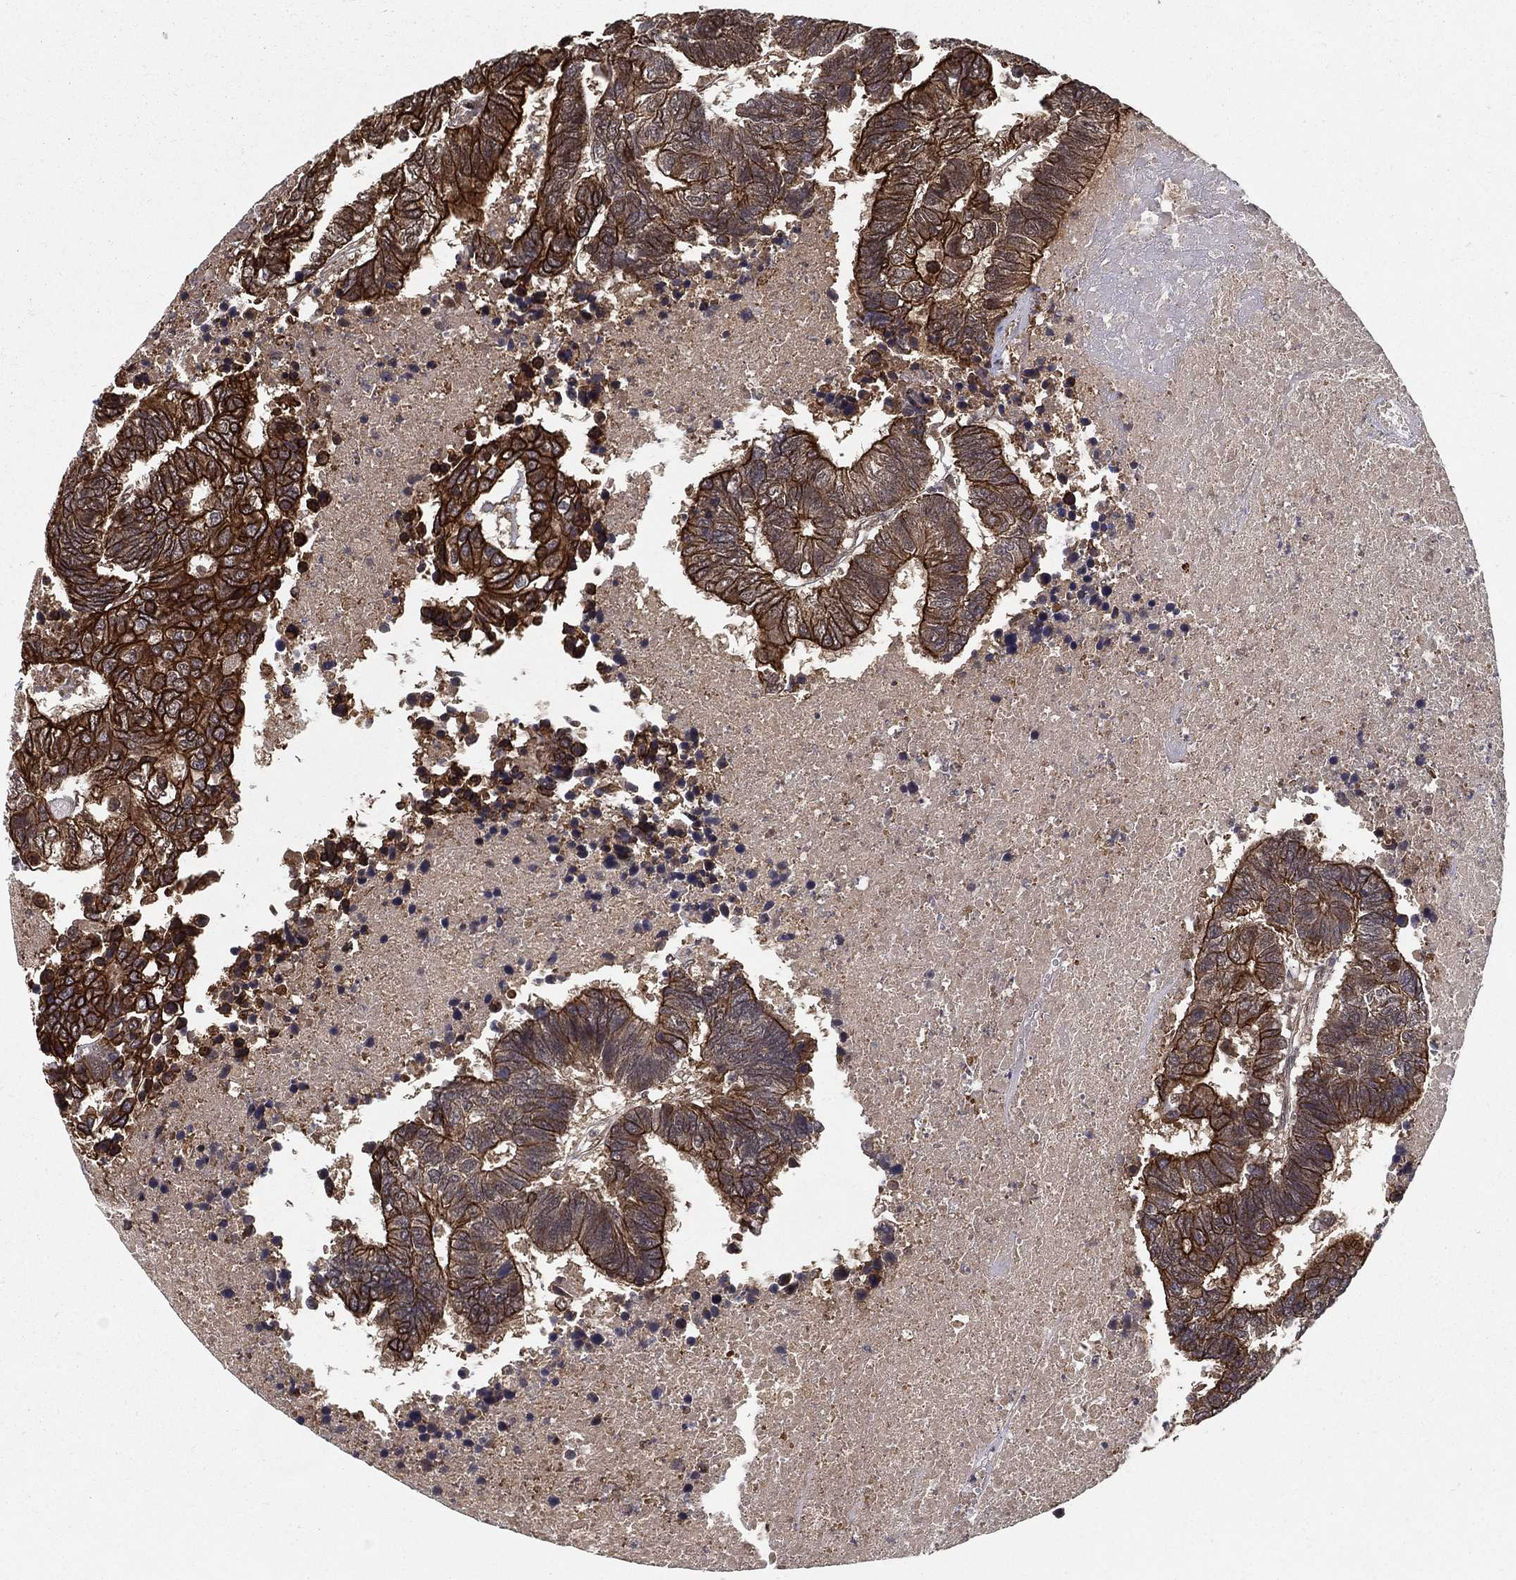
{"staining": {"intensity": "strong", "quantity": ">75%", "location": "cytoplasmic/membranous"}, "tissue": "colorectal cancer", "cell_type": "Tumor cells", "image_type": "cancer", "snomed": [{"axis": "morphology", "description": "Adenocarcinoma, NOS"}, {"axis": "topography", "description": "Colon"}], "caption": "A high amount of strong cytoplasmic/membranous positivity is seen in about >75% of tumor cells in colorectal cancer (adenocarcinoma) tissue. (IHC, brightfield microscopy, high magnification).", "gene": "SLC6A6", "patient": {"sex": "female", "age": 48}}